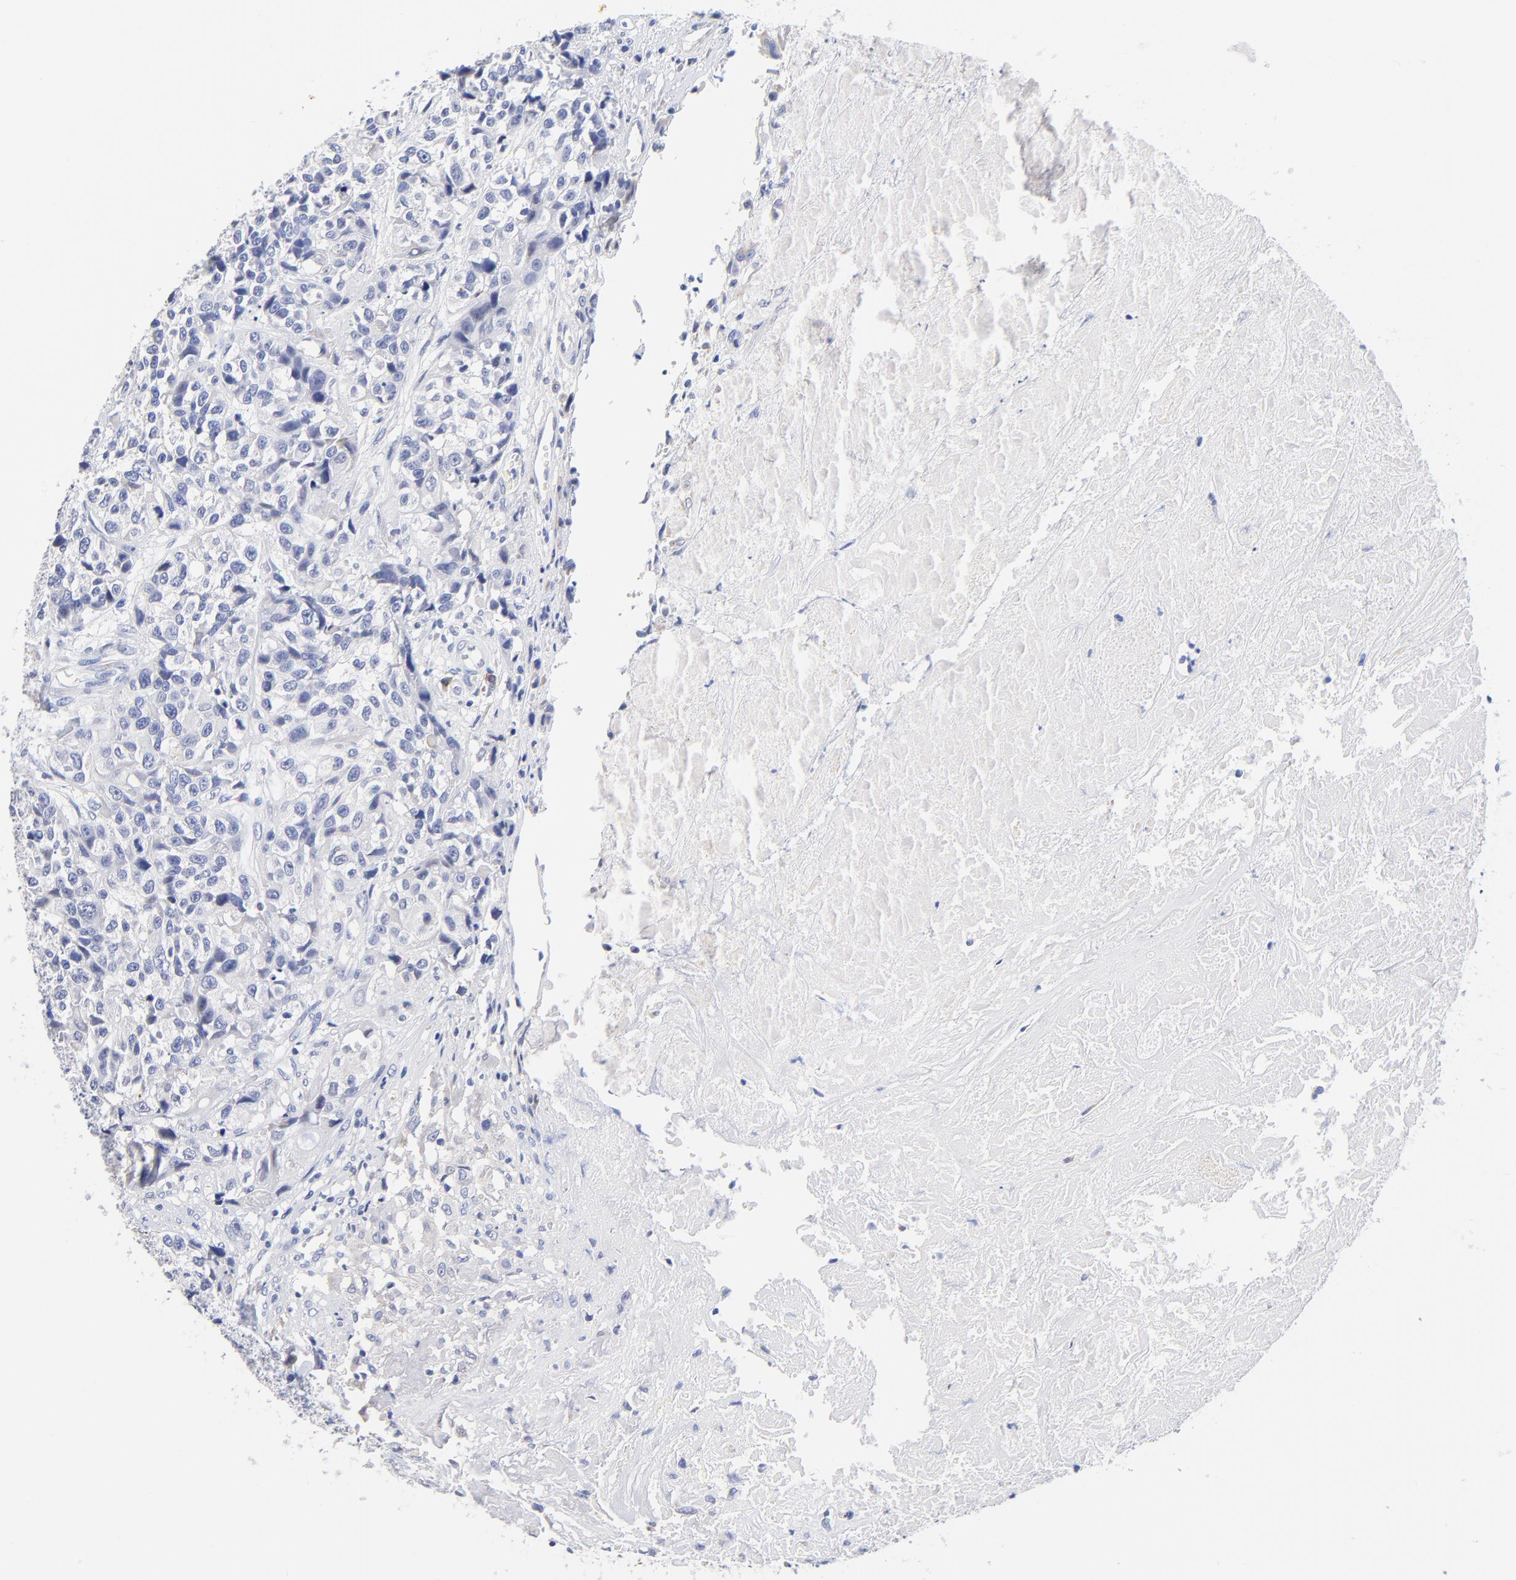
{"staining": {"intensity": "negative", "quantity": "none", "location": "none"}, "tissue": "urothelial cancer", "cell_type": "Tumor cells", "image_type": "cancer", "snomed": [{"axis": "morphology", "description": "Urothelial carcinoma, High grade"}, {"axis": "topography", "description": "Urinary bladder"}], "caption": "This is a micrograph of IHC staining of urothelial cancer, which shows no staining in tumor cells.", "gene": "LAX1", "patient": {"sex": "female", "age": 81}}